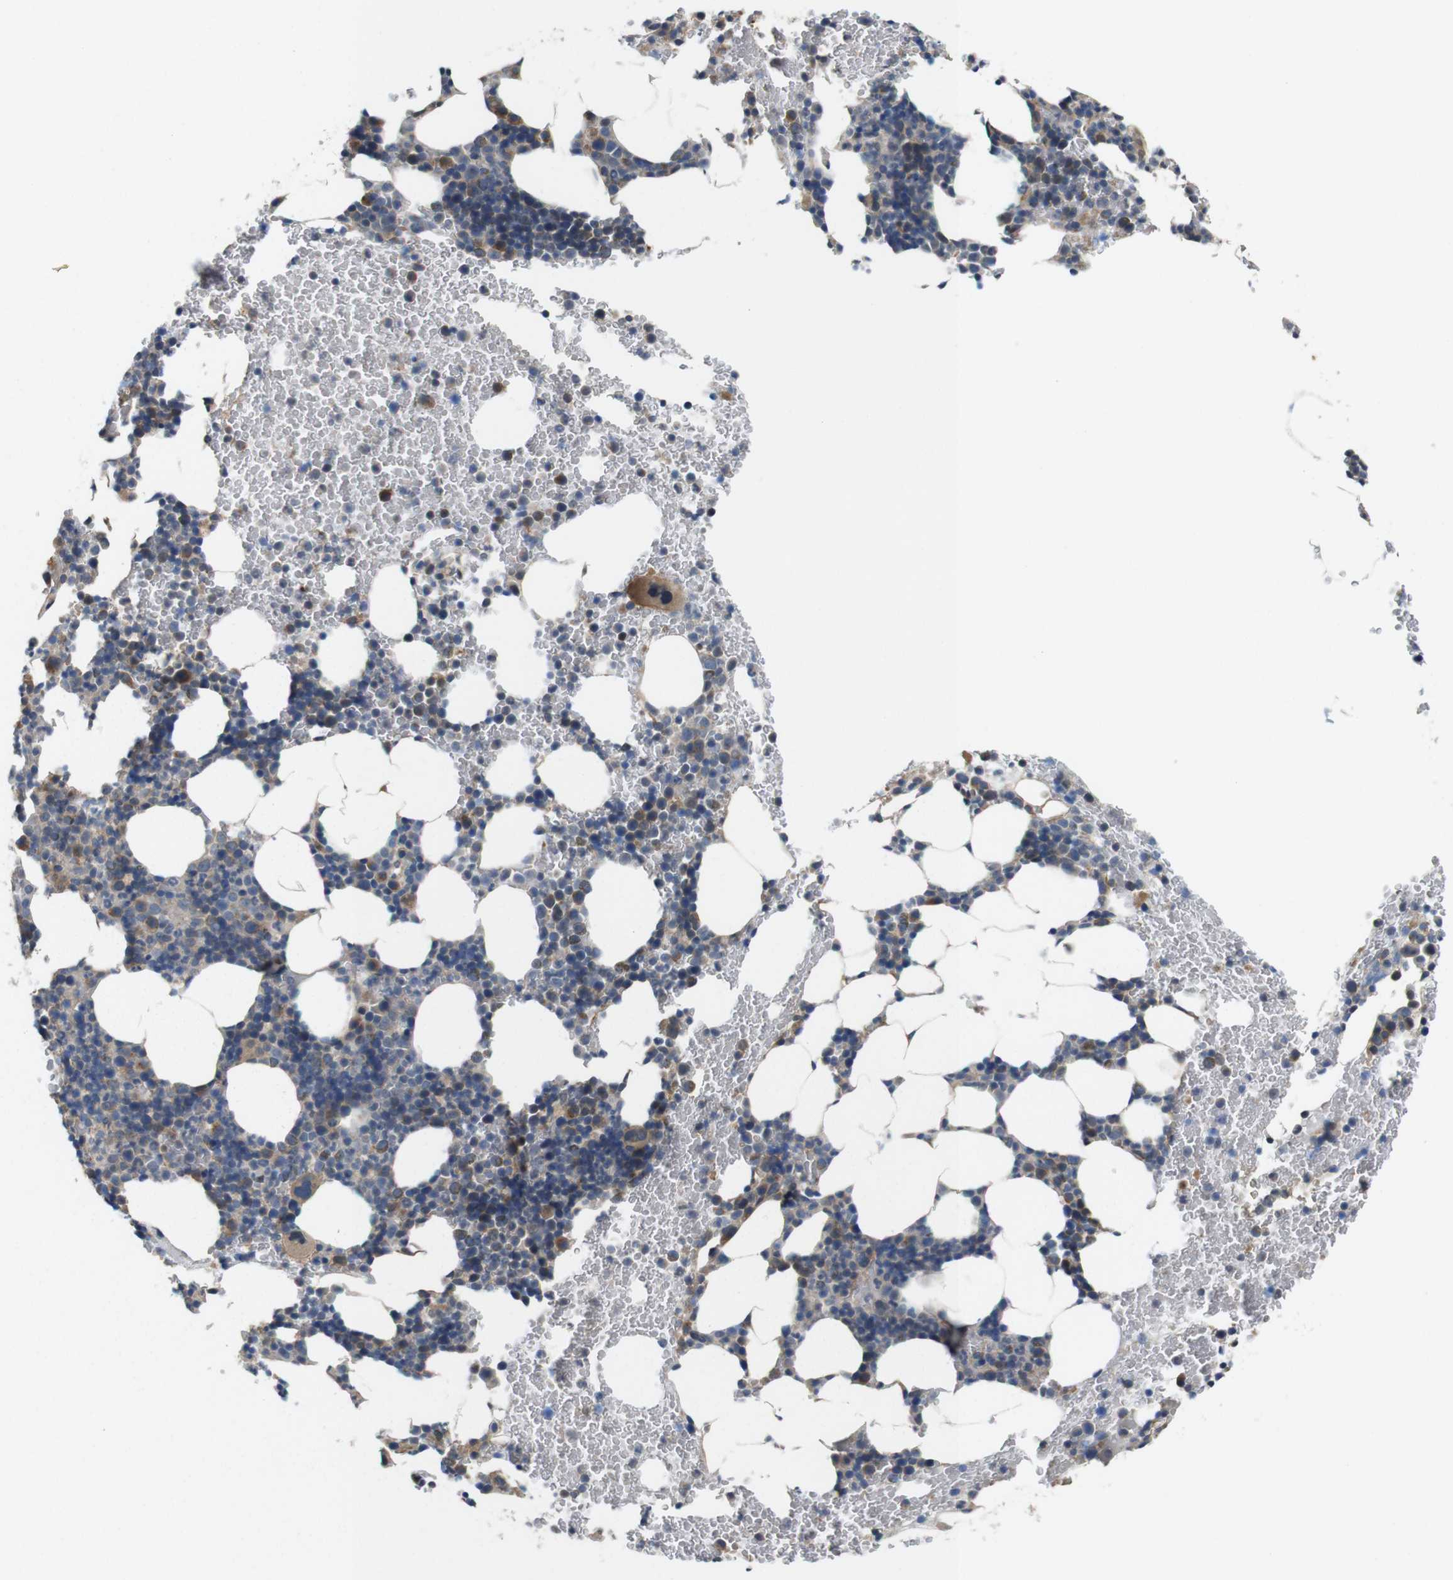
{"staining": {"intensity": "weak", "quantity": "25%-75%", "location": "cytoplasmic/membranous"}, "tissue": "bone marrow", "cell_type": "Hematopoietic cells", "image_type": "normal", "snomed": [{"axis": "morphology", "description": "Normal tissue, NOS"}, {"axis": "morphology", "description": "Inflammation, NOS"}, {"axis": "topography", "description": "Bone marrow"}], "caption": "Protein analysis of normal bone marrow displays weak cytoplasmic/membranous positivity in about 25%-75% of hematopoietic cells.", "gene": "CDC34", "patient": {"sex": "female", "age": 70}}